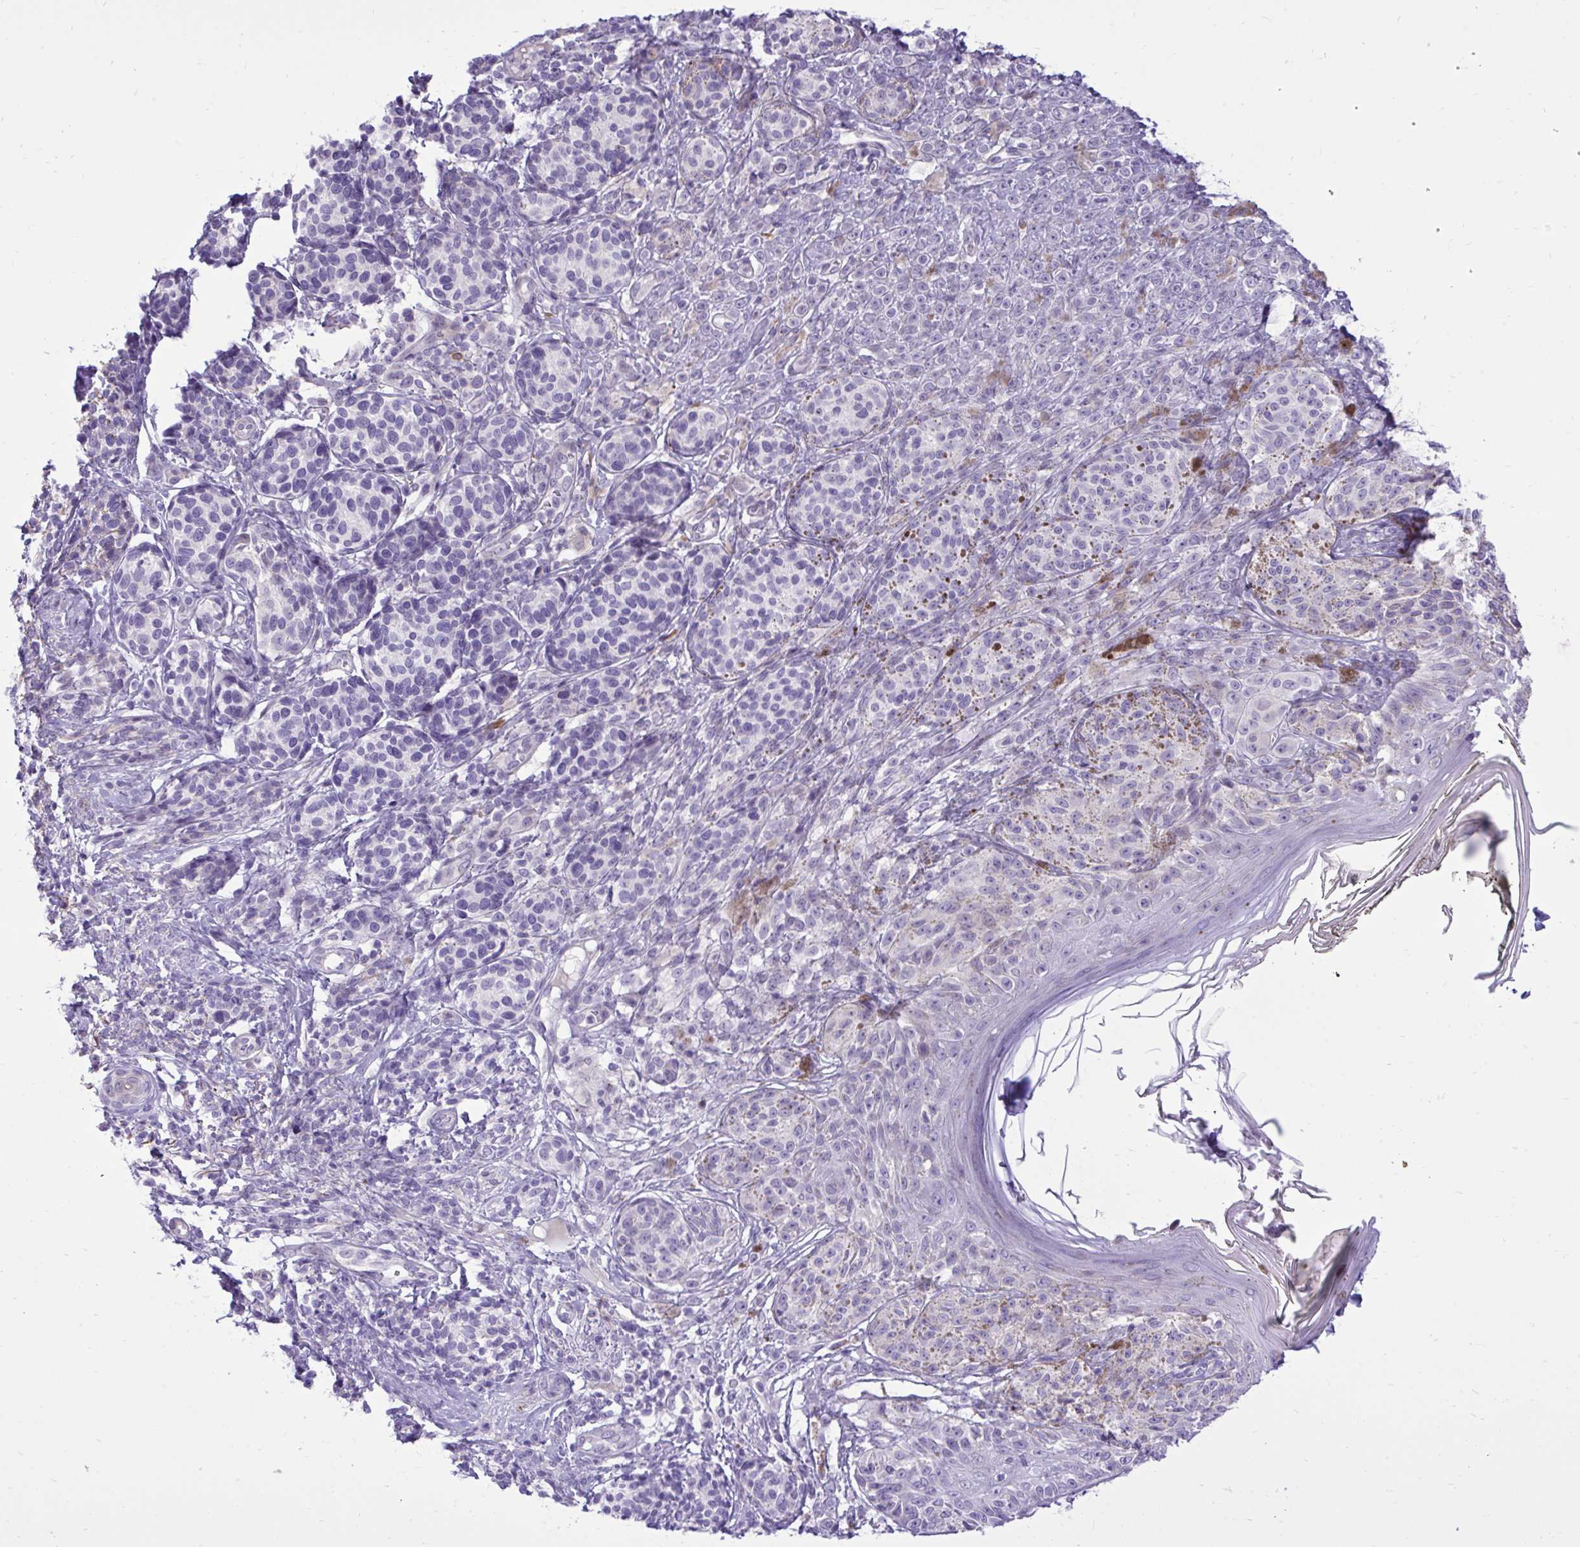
{"staining": {"intensity": "negative", "quantity": "none", "location": "none"}, "tissue": "melanoma", "cell_type": "Tumor cells", "image_type": "cancer", "snomed": [{"axis": "morphology", "description": "Malignant melanoma, NOS"}, {"axis": "topography", "description": "Skin"}], "caption": "High power microscopy histopathology image of an IHC histopathology image of malignant melanoma, revealing no significant staining in tumor cells.", "gene": "SPAG1", "patient": {"sex": "male", "age": 42}}